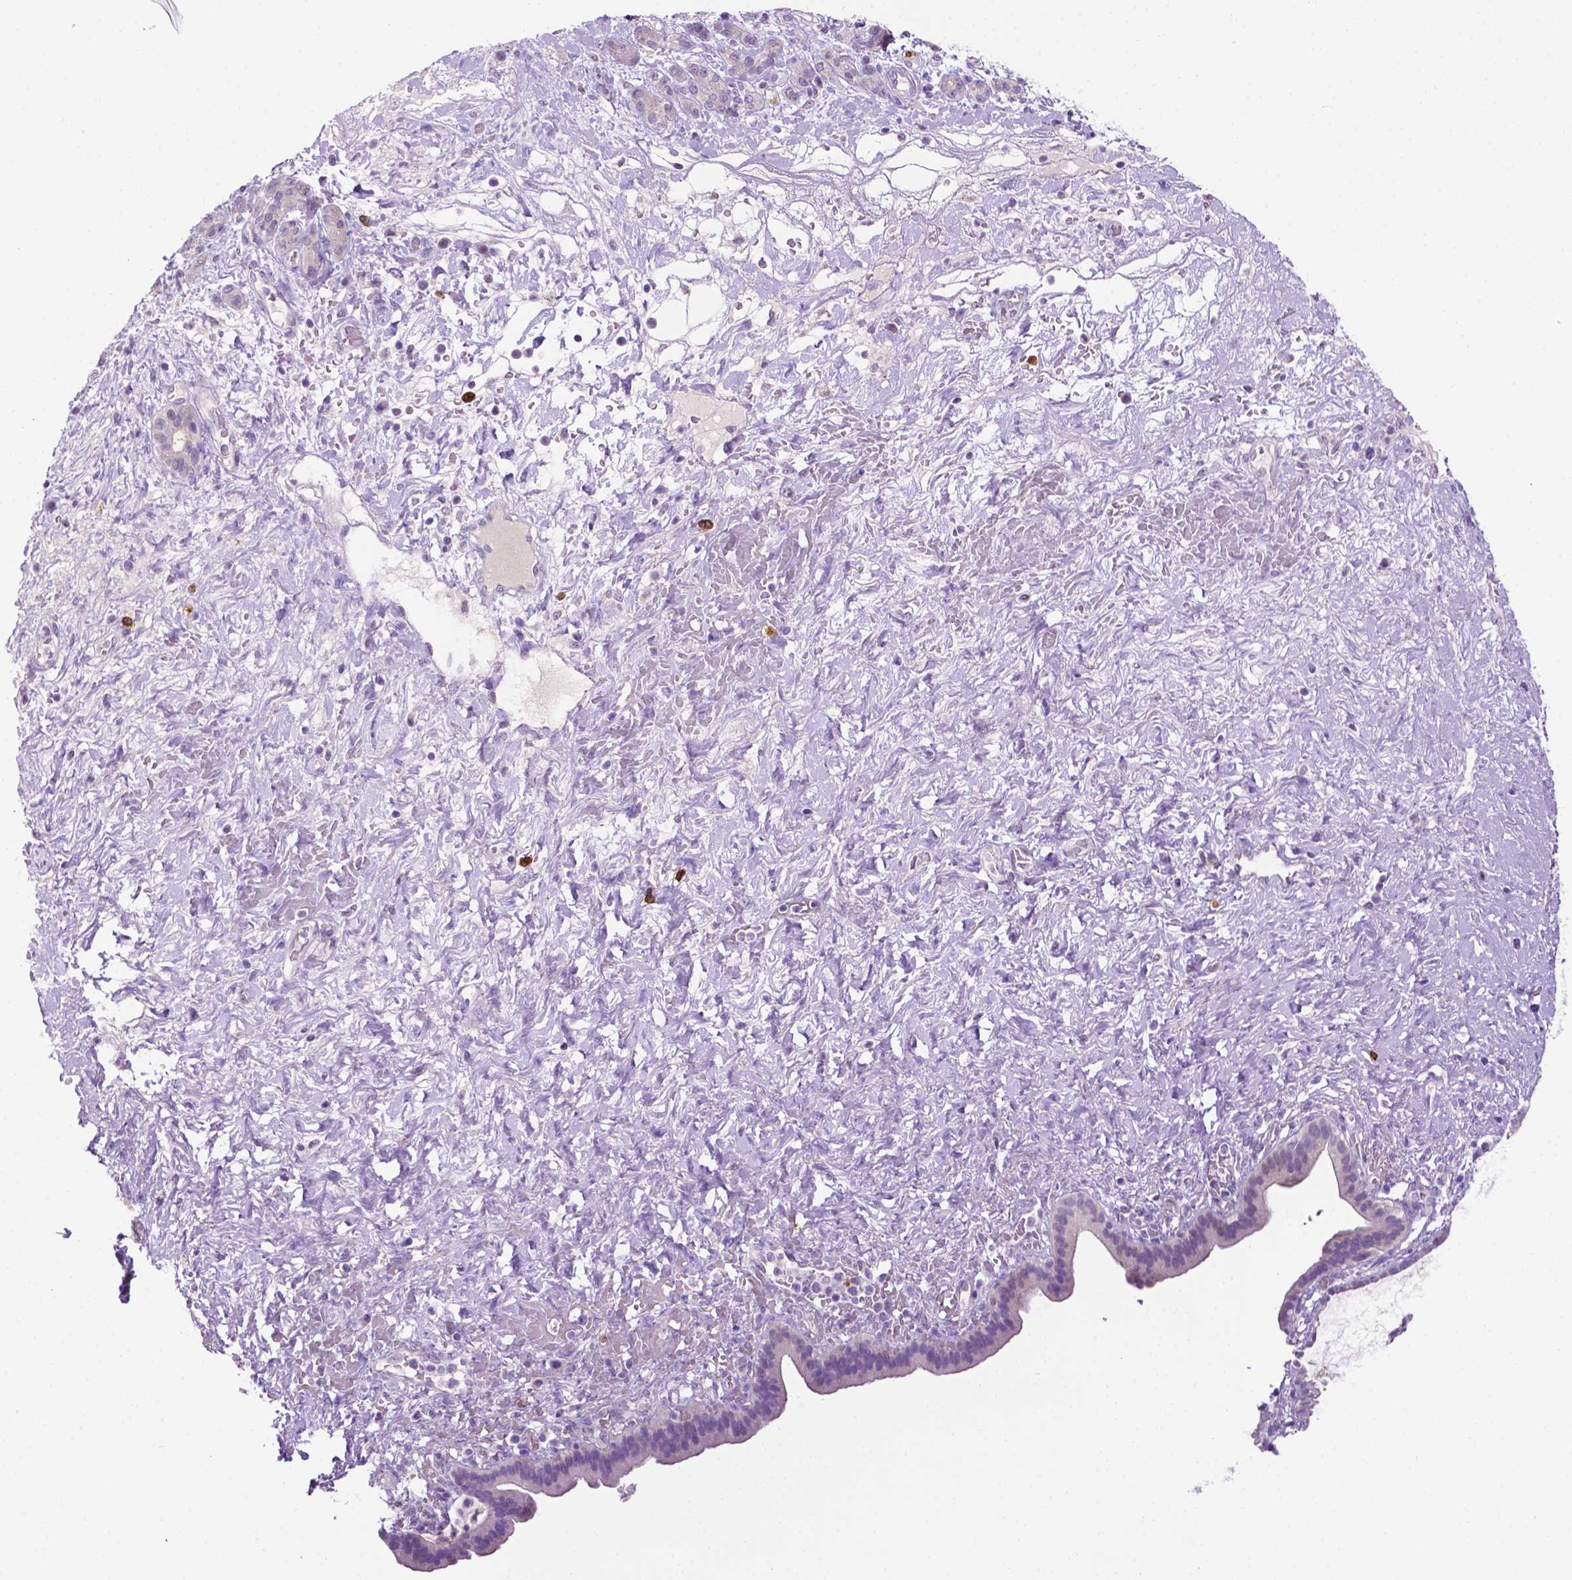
{"staining": {"intensity": "negative", "quantity": "none", "location": "none"}, "tissue": "pancreatic cancer", "cell_type": "Tumor cells", "image_type": "cancer", "snomed": [{"axis": "morphology", "description": "Adenocarcinoma, NOS"}, {"axis": "topography", "description": "Pancreas"}], "caption": "A photomicrograph of human pancreatic cancer is negative for staining in tumor cells.", "gene": "MMP27", "patient": {"sex": "male", "age": 44}}